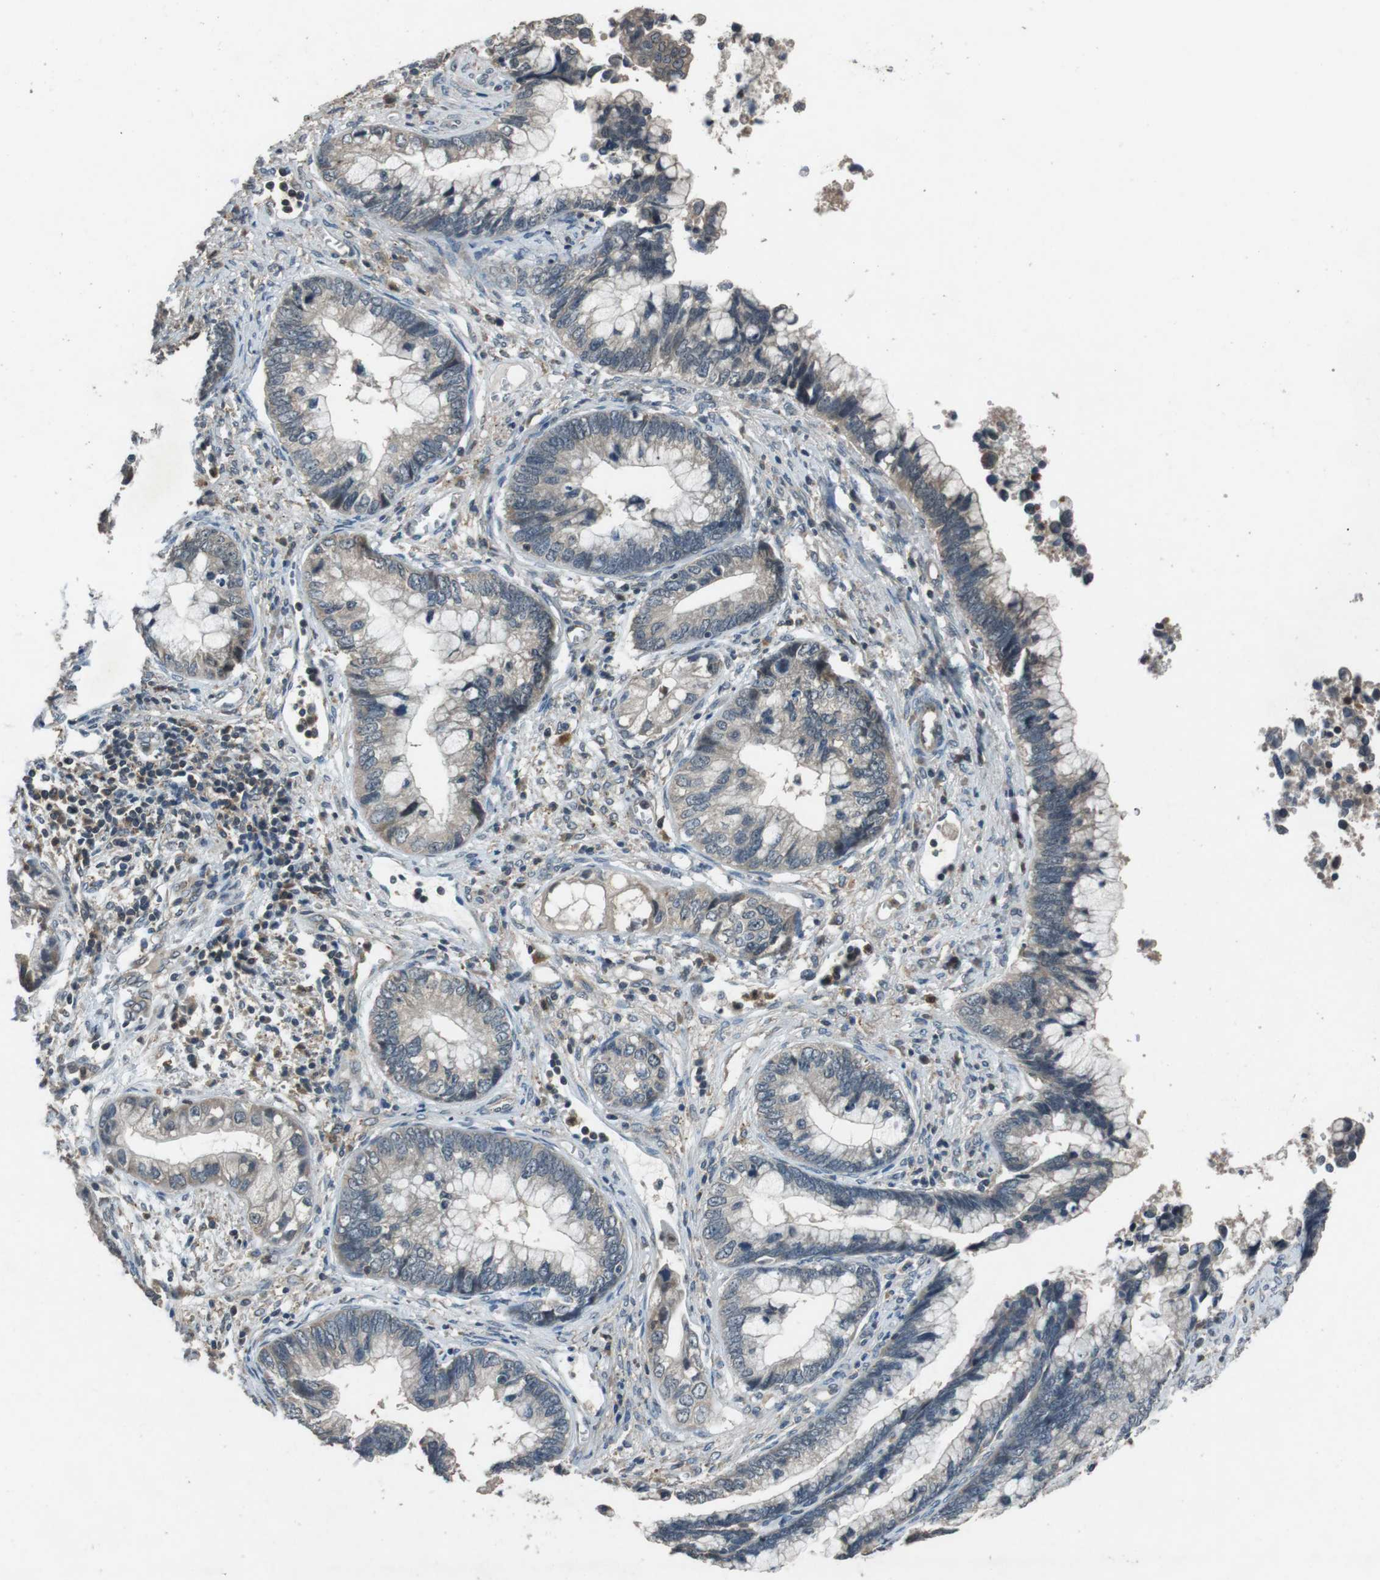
{"staining": {"intensity": "weak", "quantity": "<25%", "location": "cytoplasmic/membranous"}, "tissue": "cervical cancer", "cell_type": "Tumor cells", "image_type": "cancer", "snomed": [{"axis": "morphology", "description": "Adenocarcinoma, NOS"}, {"axis": "topography", "description": "Cervix"}], "caption": "This is an immunohistochemistry photomicrograph of human cervical adenocarcinoma. There is no positivity in tumor cells.", "gene": "NEK7", "patient": {"sex": "female", "age": 44}}